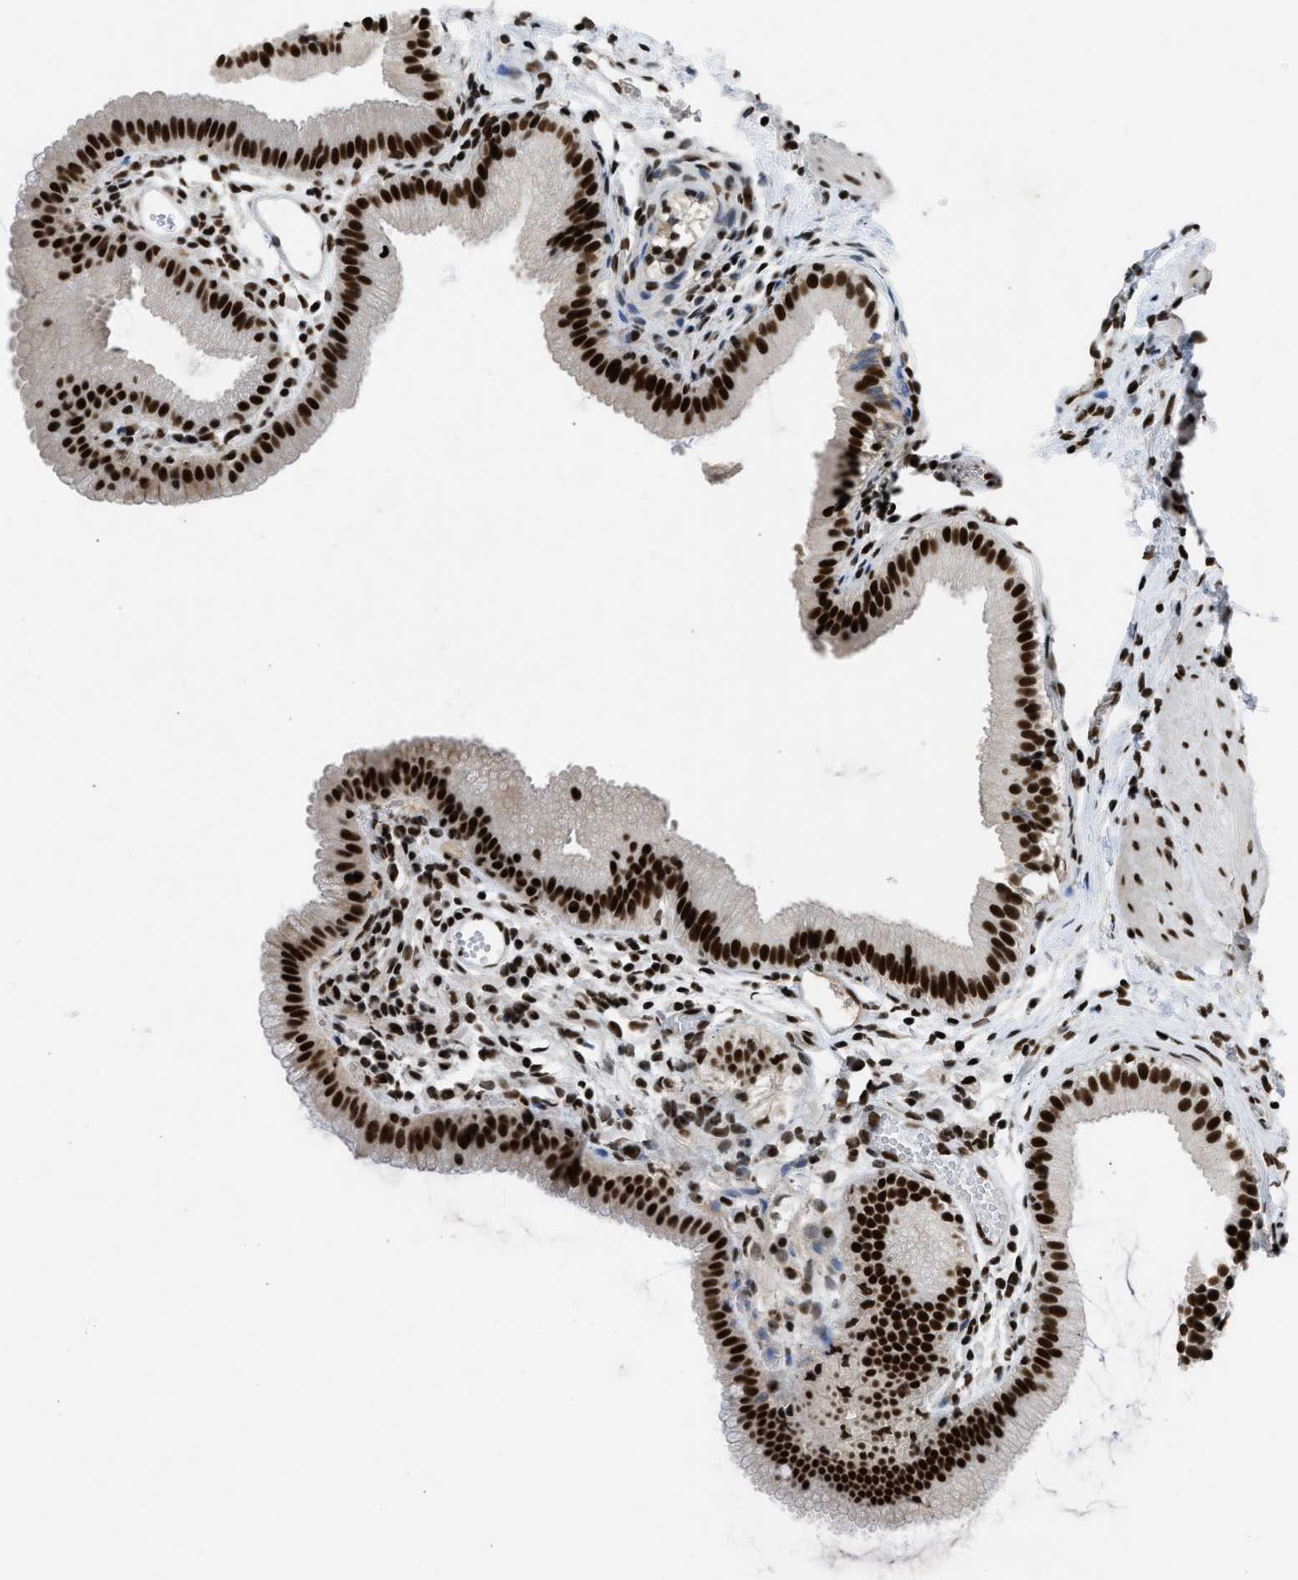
{"staining": {"intensity": "strong", "quantity": ">75%", "location": "nuclear"}, "tissue": "gallbladder", "cell_type": "Glandular cells", "image_type": "normal", "snomed": [{"axis": "morphology", "description": "Normal tissue, NOS"}, {"axis": "topography", "description": "Gallbladder"}], "caption": "DAB (3,3'-diaminobenzidine) immunohistochemical staining of normal gallbladder demonstrates strong nuclear protein positivity in approximately >75% of glandular cells.", "gene": "SCAF4", "patient": {"sex": "female", "age": 26}}